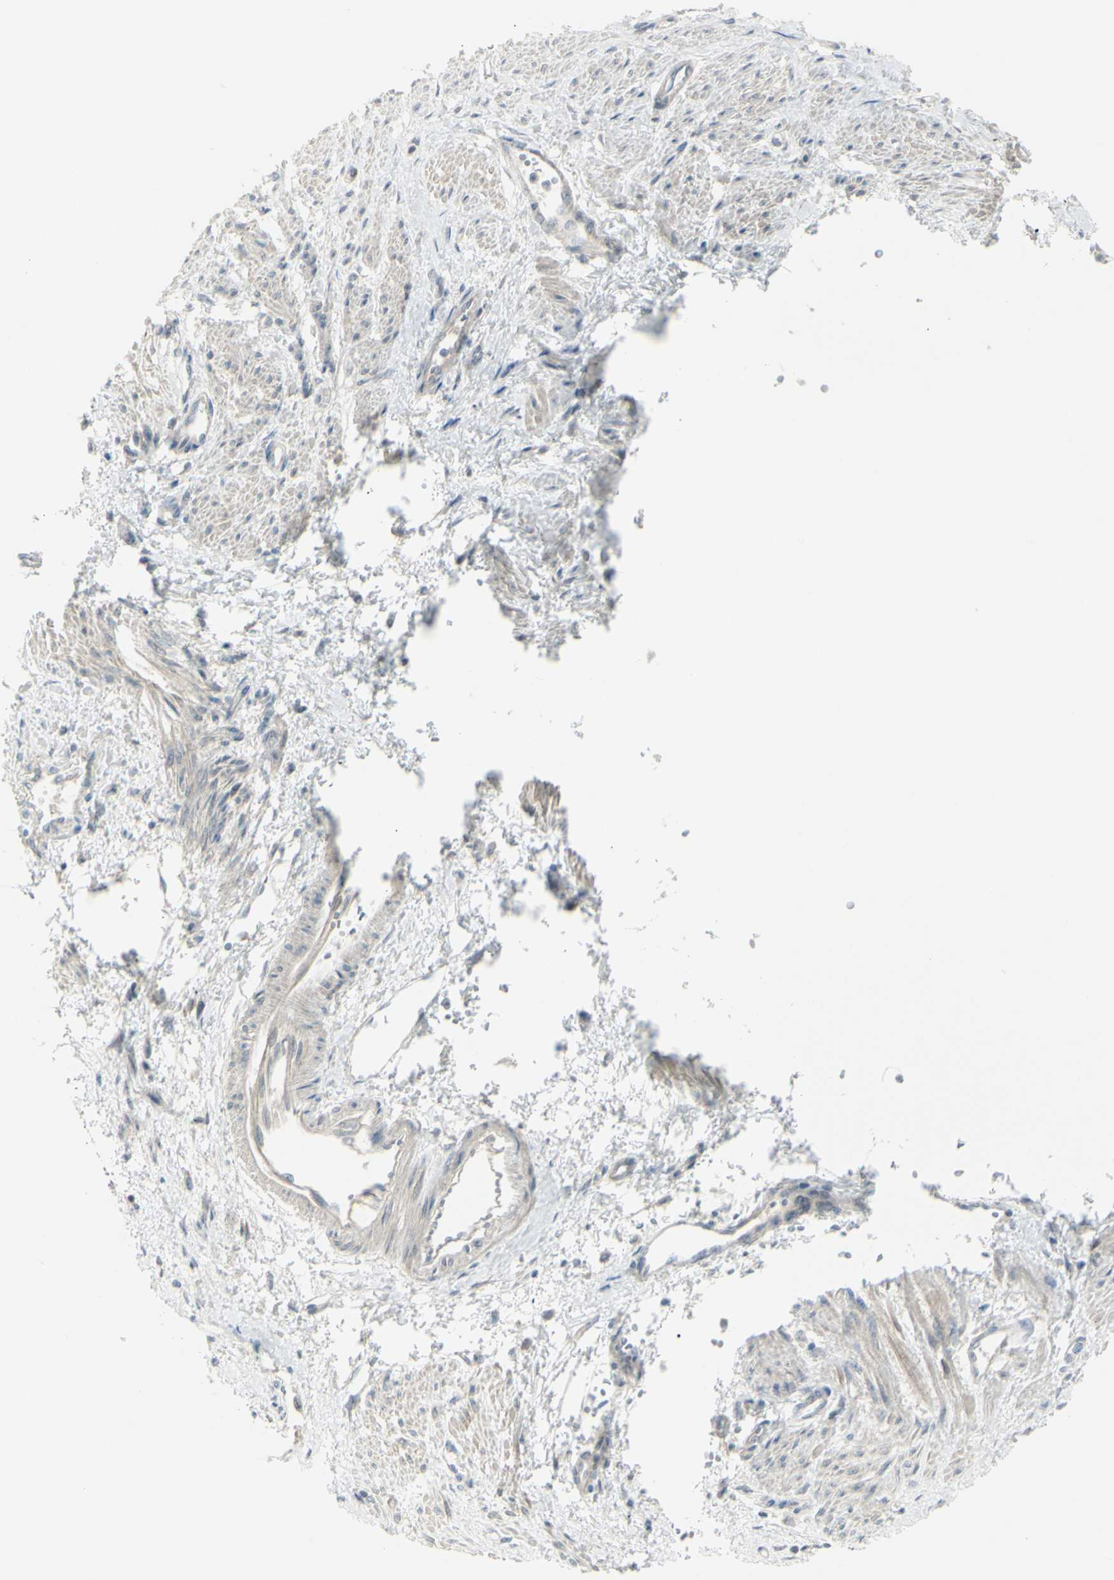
{"staining": {"intensity": "weak", "quantity": ">75%", "location": "cytoplasmic/membranous"}, "tissue": "smooth muscle", "cell_type": "Smooth muscle cells", "image_type": "normal", "snomed": [{"axis": "morphology", "description": "Normal tissue, NOS"}, {"axis": "topography", "description": "Smooth muscle"}, {"axis": "topography", "description": "Uterus"}], "caption": "An image of human smooth muscle stained for a protein displays weak cytoplasmic/membranous brown staining in smooth muscle cells. The staining was performed using DAB to visualize the protein expression in brown, while the nuclei were stained in blue with hematoxylin (Magnification: 20x).", "gene": "SH3GL2", "patient": {"sex": "female", "age": 39}}